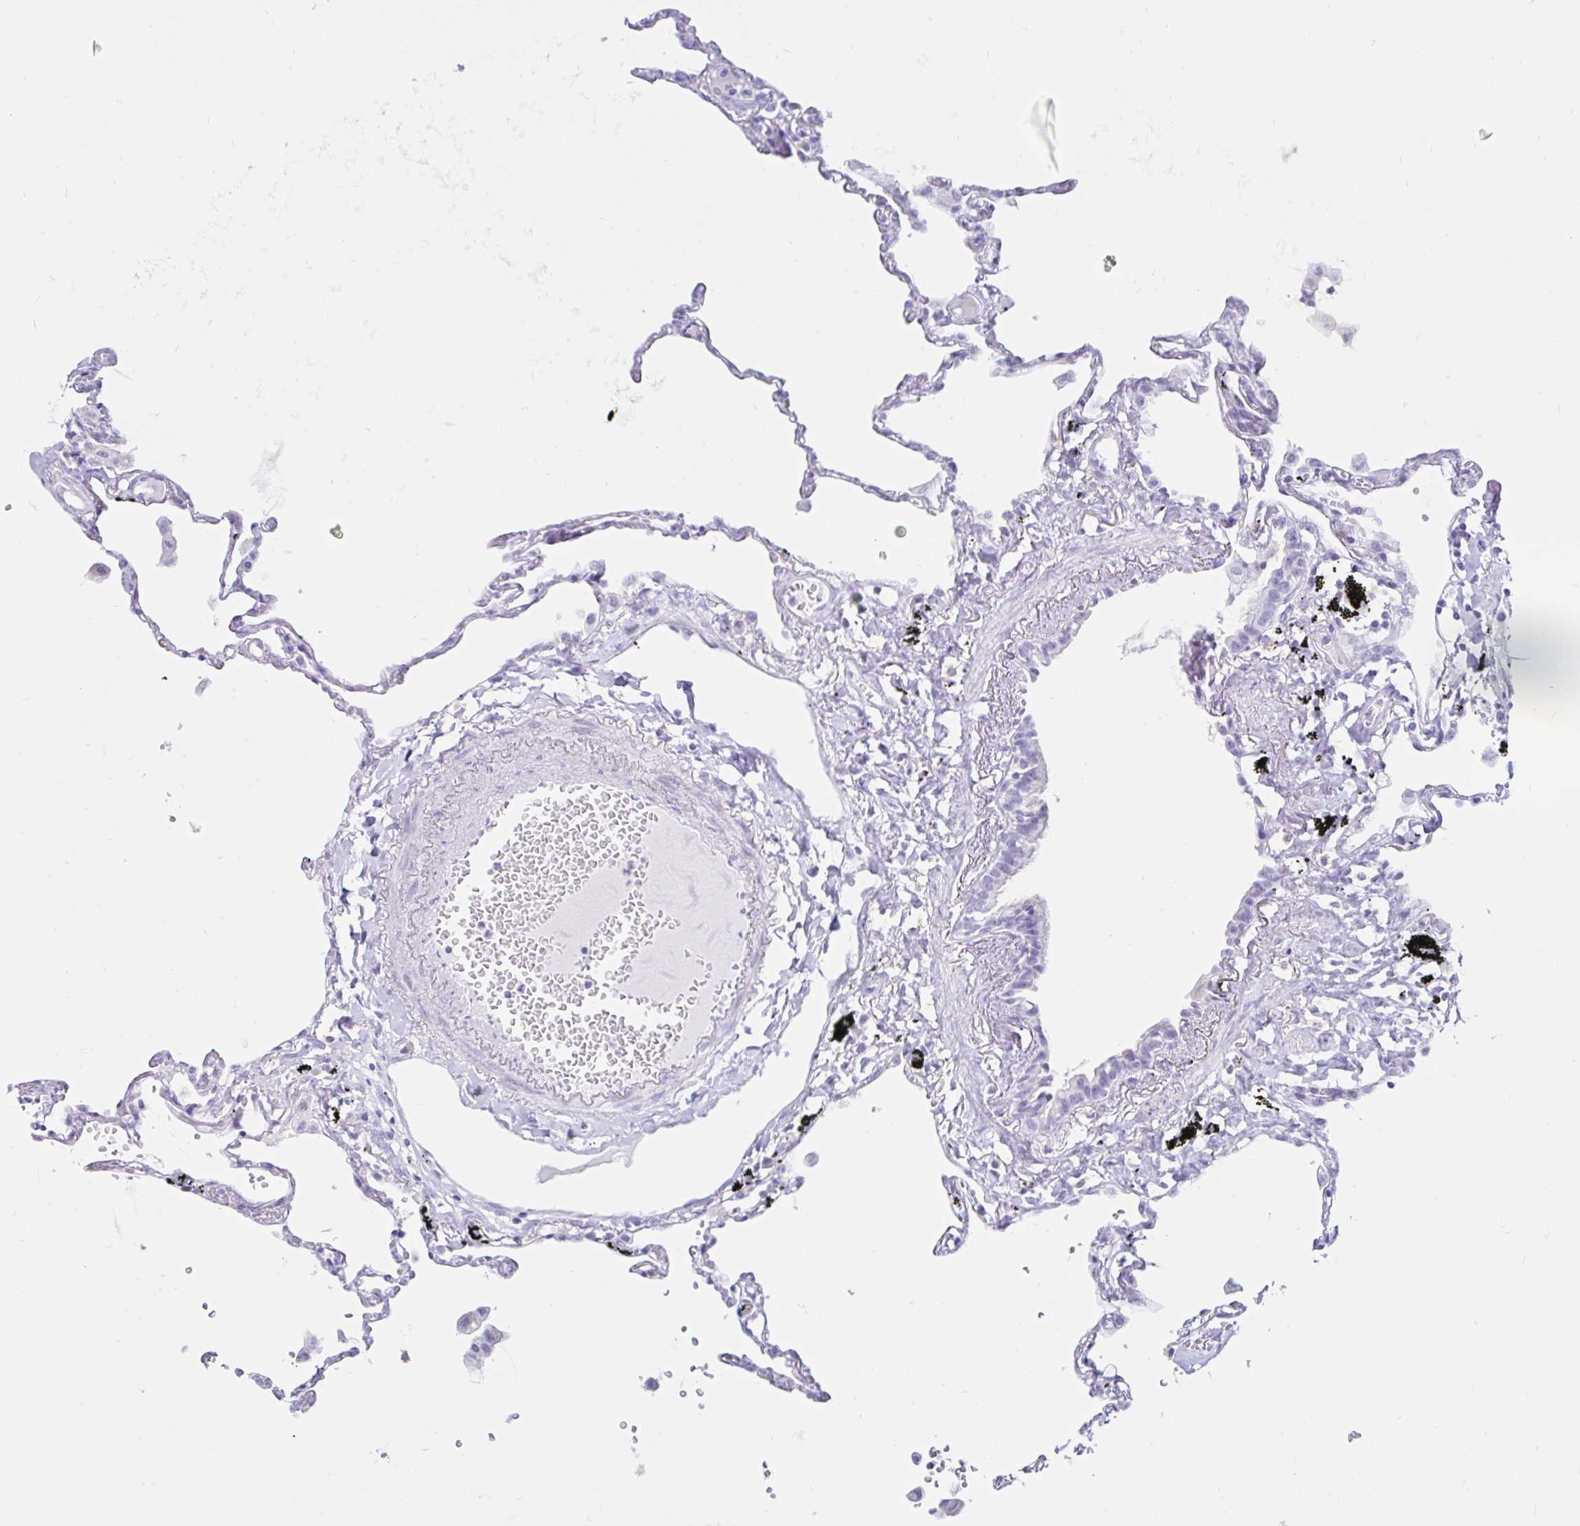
{"staining": {"intensity": "negative", "quantity": "none", "location": "none"}, "tissue": "lung", "cell_type": "Alveolar cells", "image_type": "normal", "snomed": [{"axis": "morphology", "description": "Normal tissue, NOS"}, {"axis": "topography", "description": "Lung"}], "caption": "Immunohistochemistry (IHC) photomicrograph of benign lung: human lung stained with DAB (3,3'-diaminobenzidine) displays no significant protein staining in alveolar cells. Brightfield microscopy of IHC stained with DAB (3,3'-diaminobenzidine) (brown) and hematoxylin (blue), captured at high magnification.", "gene": "BEST1", "patient": {"sex": "female", "age": 67}}